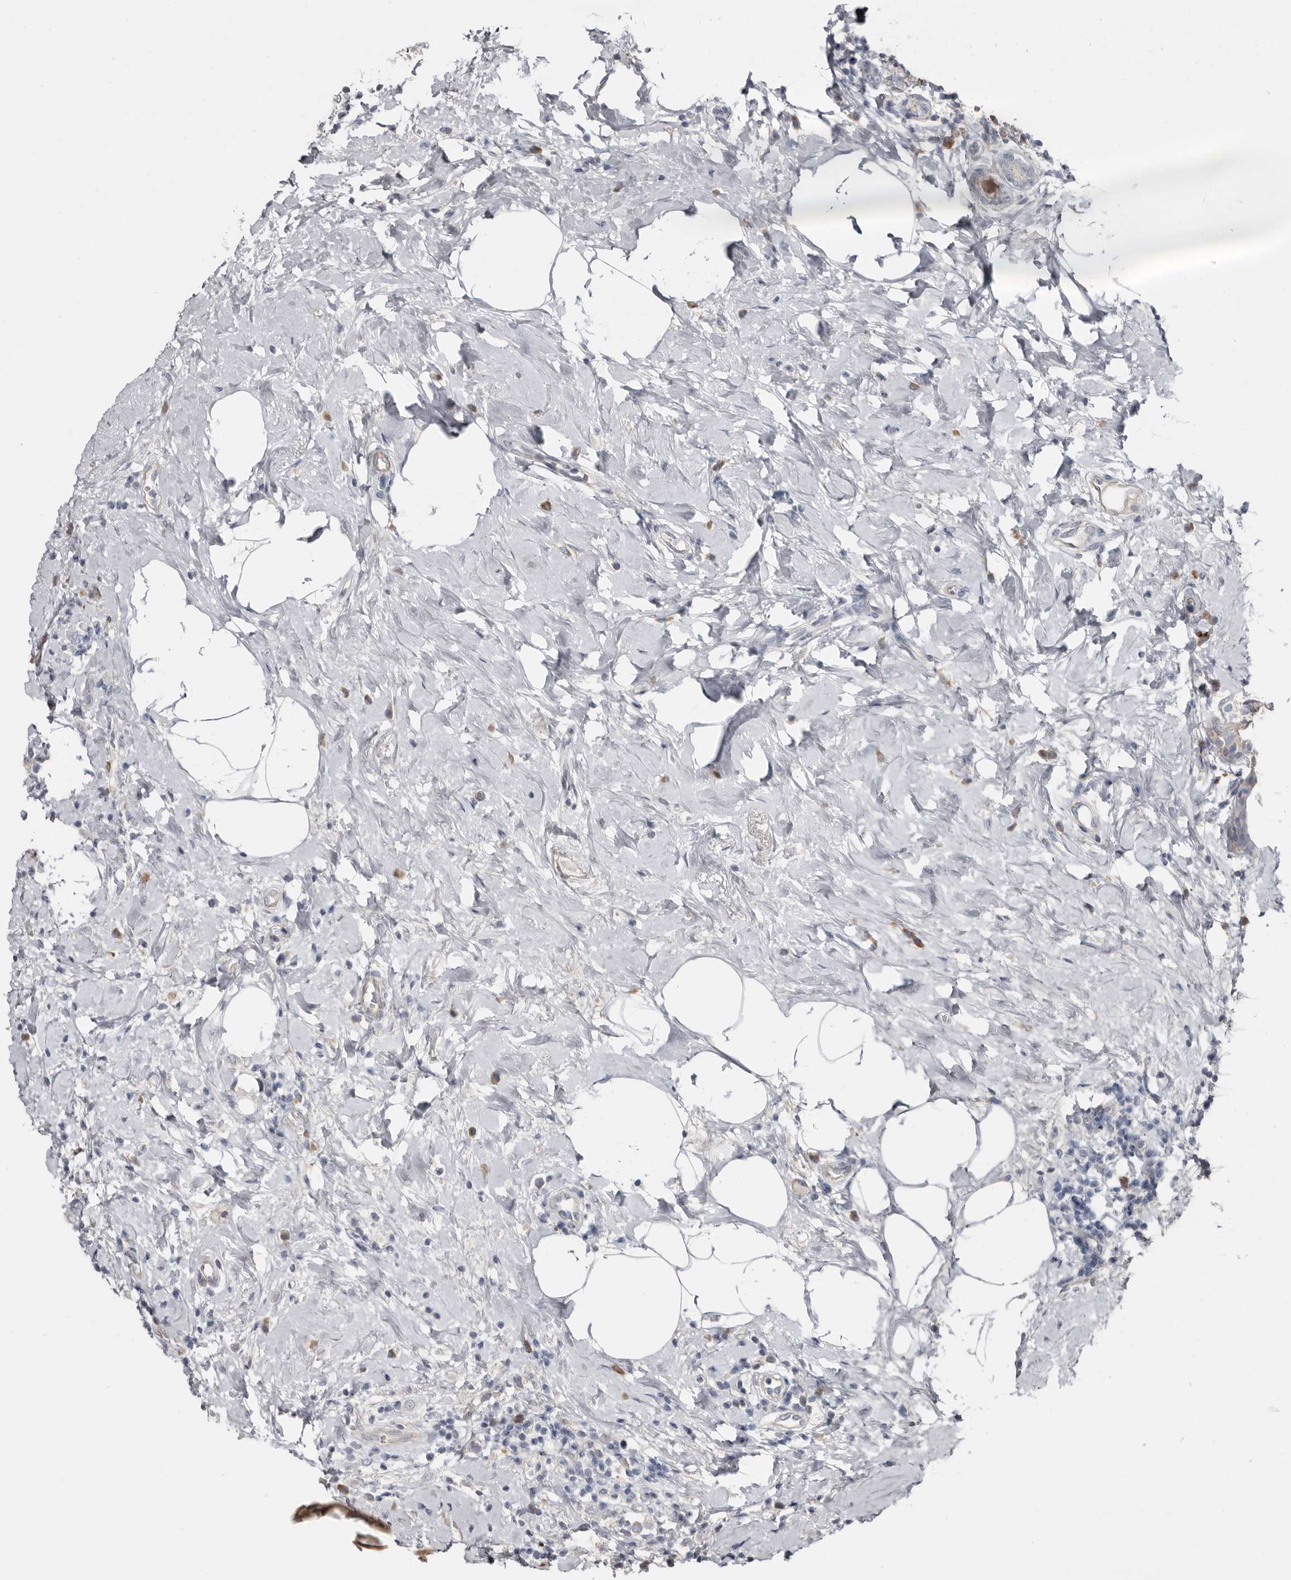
{"staining": {"intensity": "negative", "quantity": "none", "location": "none"}, "tissue": "breast cancer", "cell_type": "Tumor cells", "image_type": "cancer", "snomed": [{"axis": "morphology", "description": "Lobular carcinoma"}, {"axis": "topography", "description": "Breast"}], "caption": "High power microscopy histopathology image of an immunohistochemistry (IHC) histopathology image of breast cancer, revealing no significant staining in tumor cells. (DAB immunohistochemistry (IHC) visualized using brightfield microscopy, high magnification).", "gene": "ZNF114", "patient": {"sex": "female", "age": 47}}